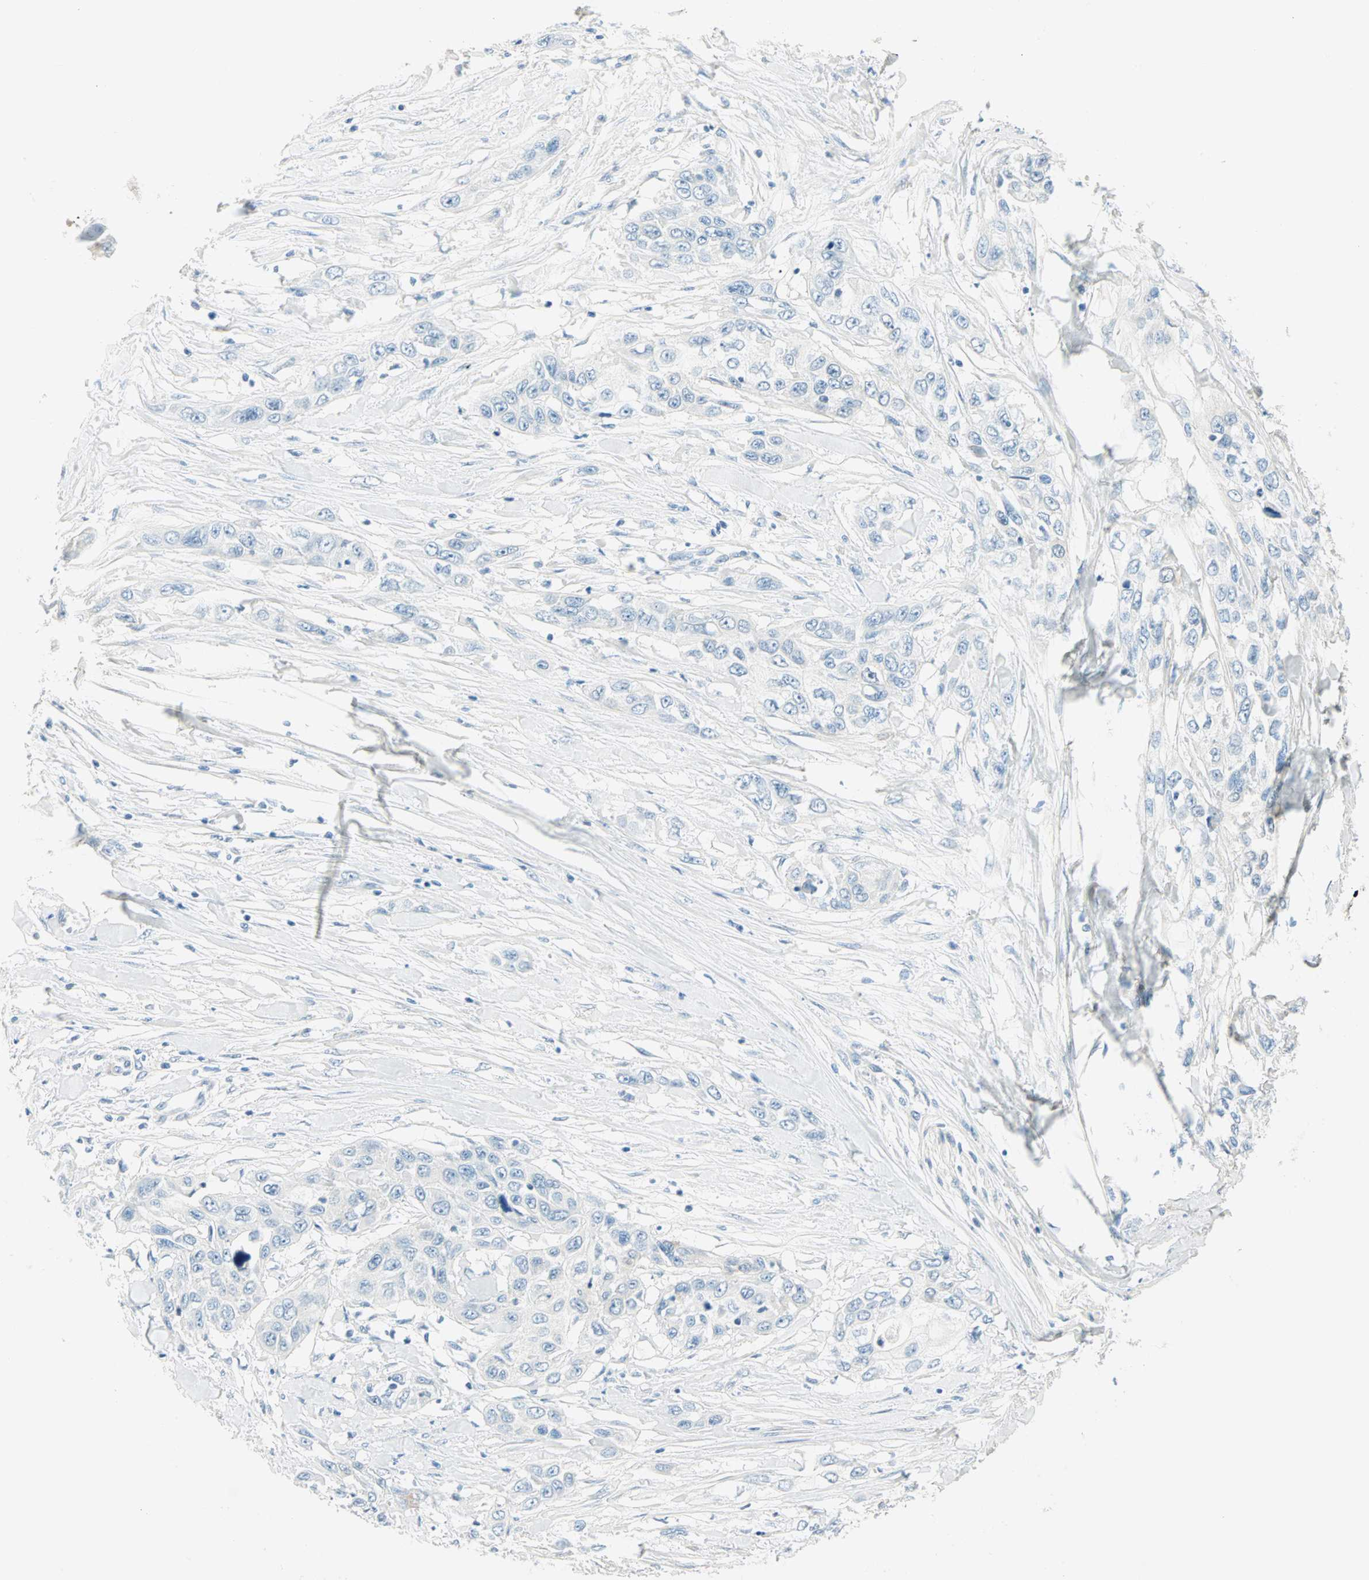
{"staining": {"intensity": "negative", "quantity": "none", "location": "none"}, "tissue": "pancreatic cancer", "cell_type": "Tumor cells", "image_type": "cancer", "snomed": [{"axis": "morphology", "description": "Adenocarcinoma, NOS"}, {"axis": "topography", "description": "Pancreas"}], "caption": "Immunohistochemistry (IHC) photomicrograph of neoplastic tissue: adenocarcinoma (pancreatic) stained with DAB shows no significant protein staining in tumor cells.", "gene": "ATF6", "patient": {"sex": "female", "age": 70}}